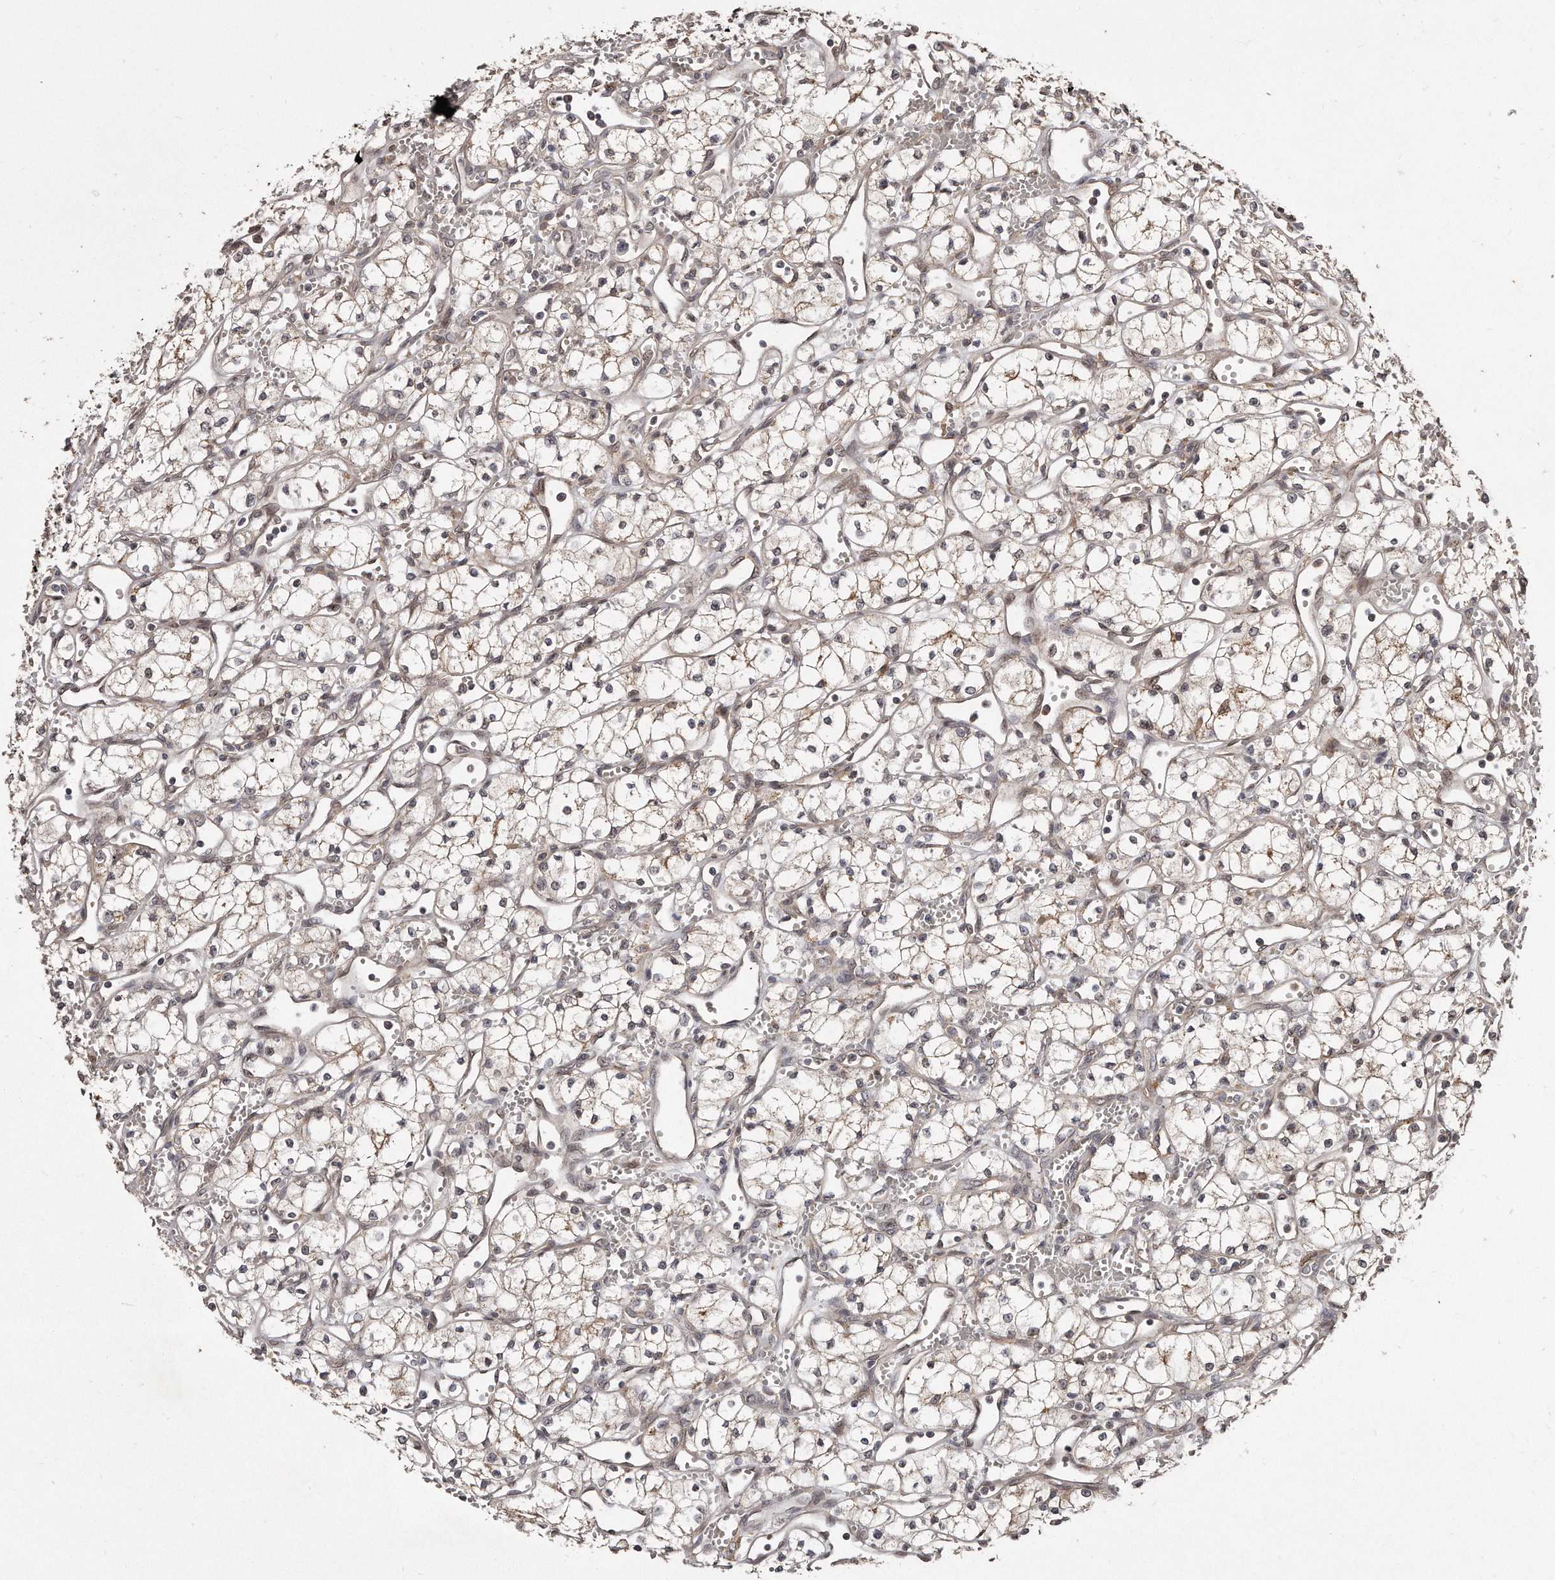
{"staining": {"intensity": "negative", "quantity": "none", "location": "none"}, "tissue": "renal cancer", "cell_type": "Tumor cells", "image_type": "cancer", "snomed": [{"axis": "morphology", "description": "Adenocarcinoma, NOS"}, {"axis": "topography", "description": "Kidney"}], "caption": "There is no significant positivity in tumor cells of renal cancer.", "gene": "HASPIN", "patient": {"sex": "male", "age": 59}}